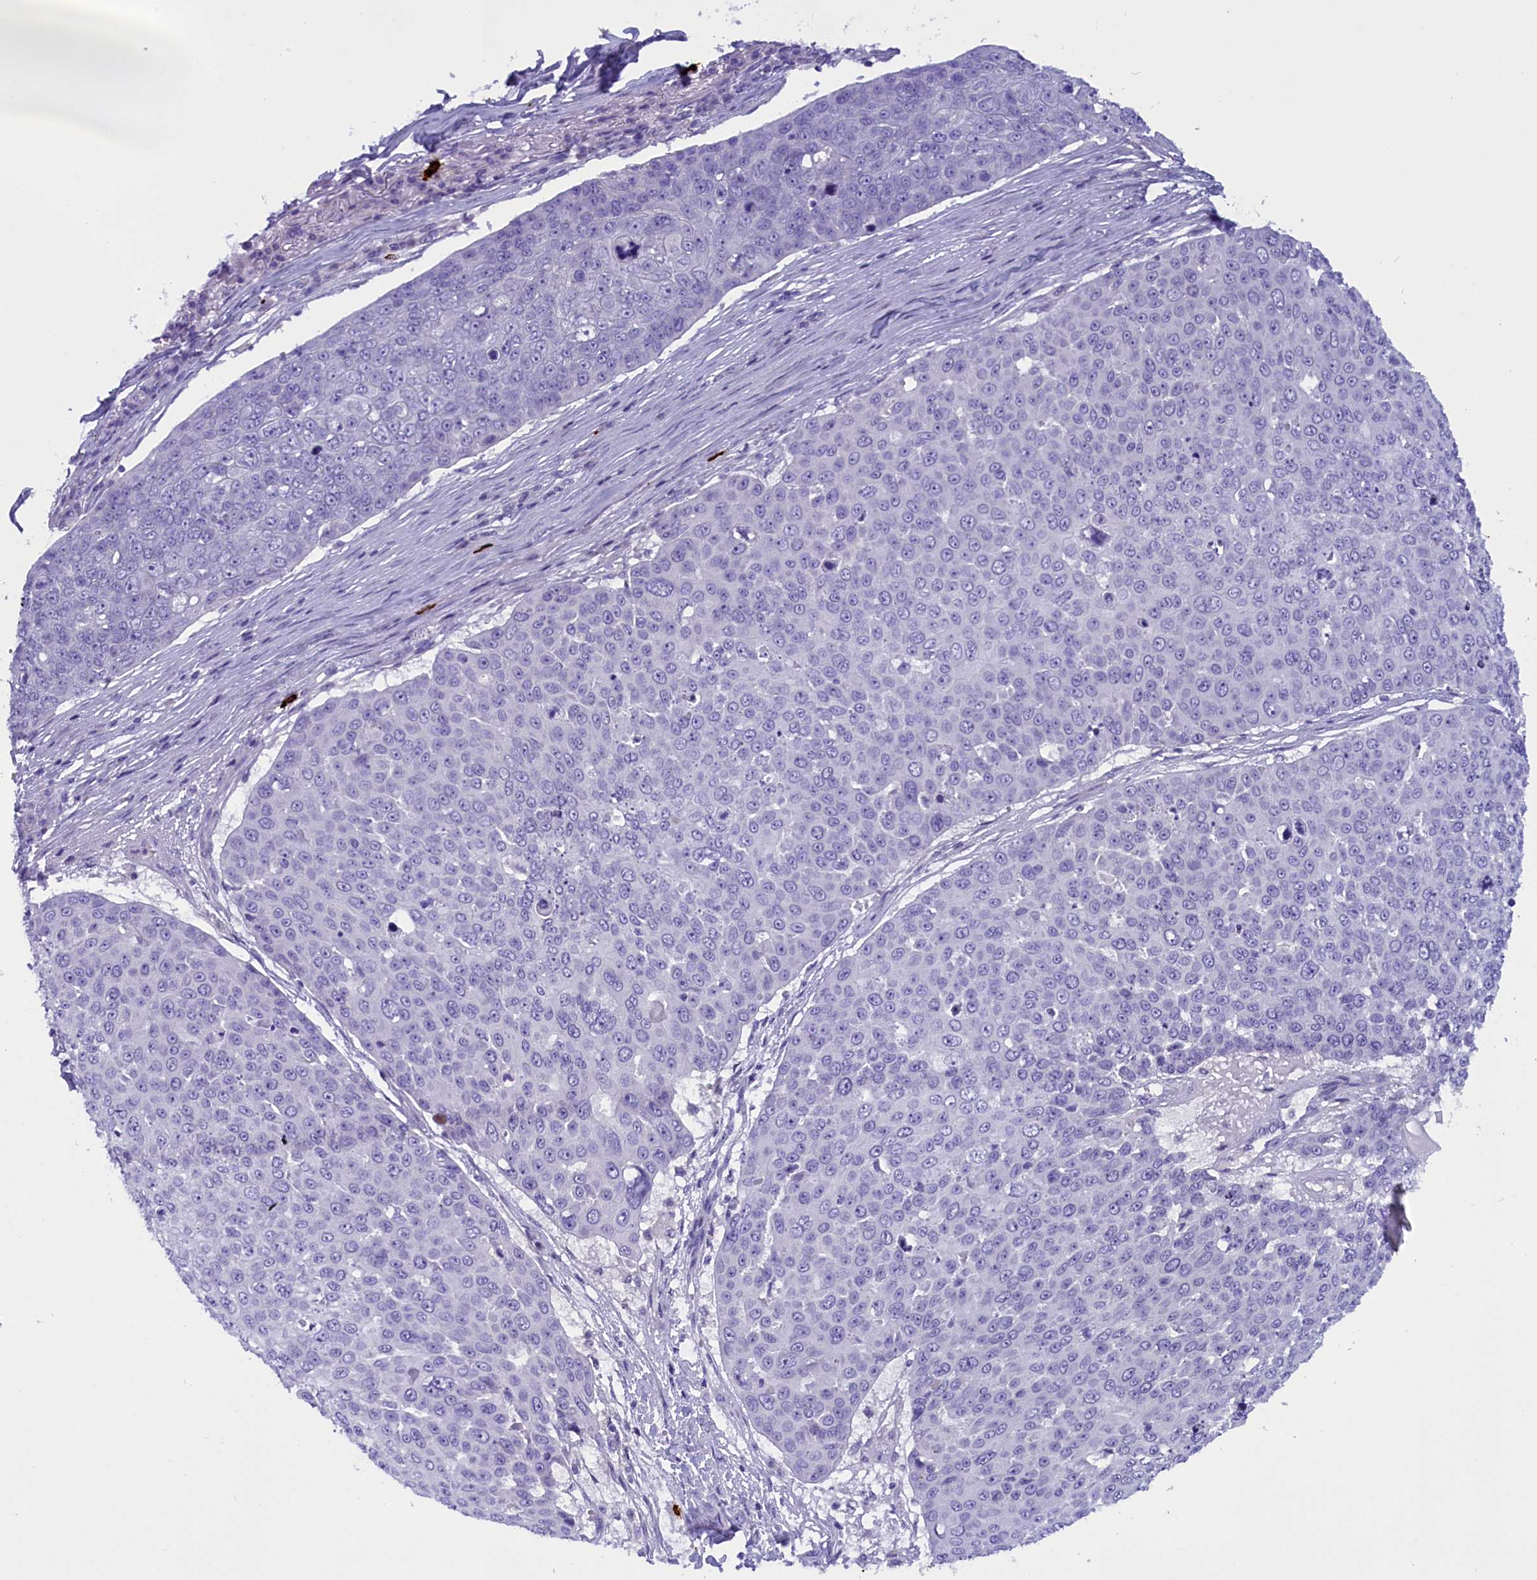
{"staining": {"intensity": "negative", "quantity": "none", "location": "none"}, "tissue": "skin cancer", "cell_type": "Tumor cells", "image_type": "cancer", "snomed": [{"axis": "morphology", "description": "Squamous cell carcinoma, NOS"}, {"axis": "topography", "description": "Skin"}], "caption": "Squamous cell carcinoma (skin) was stained to show a protein in brown. There is no significant staining in tumor cells.", "gene": "RTTN", "patient": {"sex": "male", "age": 71}}